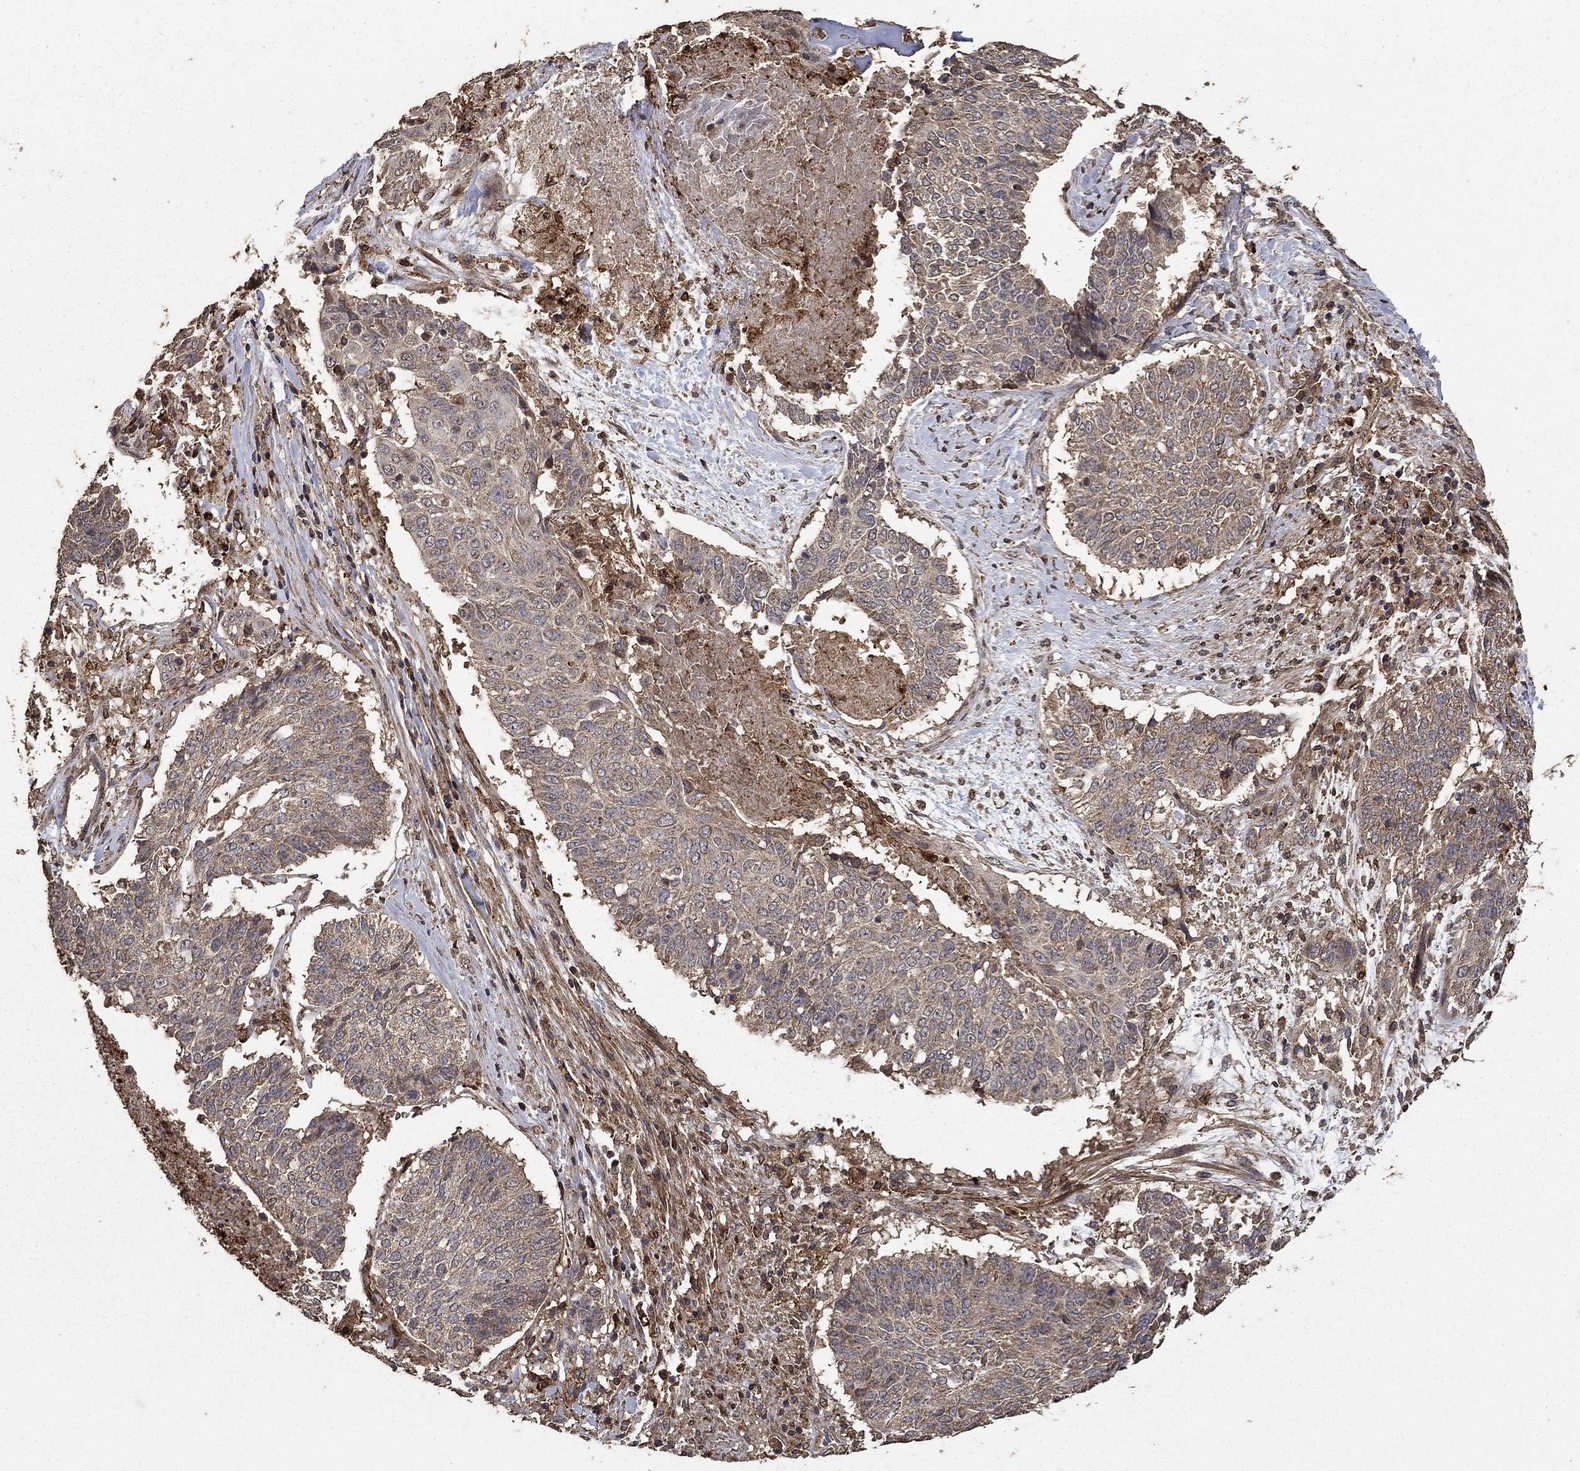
{"staining": {"intensity": "negative", "quantity": "none", "location": "none"}, "tissue": "lung cancer", "cell_type": "Tumor cells", "image_type": "cancer", "snomed": [{"axis": "morphology", "description": "Squamous cell carcinoma, NOS"}, {"axis": "topography", "description": "Lung"}], "caption": "Immunohistochemistry (IHC) of human lung cancer (squamous cell carcinoma) shows no staining in tumor cells. (DAB (3,3'-diaminobenzidine) immunohistochemistry with hematoxylin counter stain).", "gene": "IFRD1", "patient": {"sex": "male", "age": 64}}